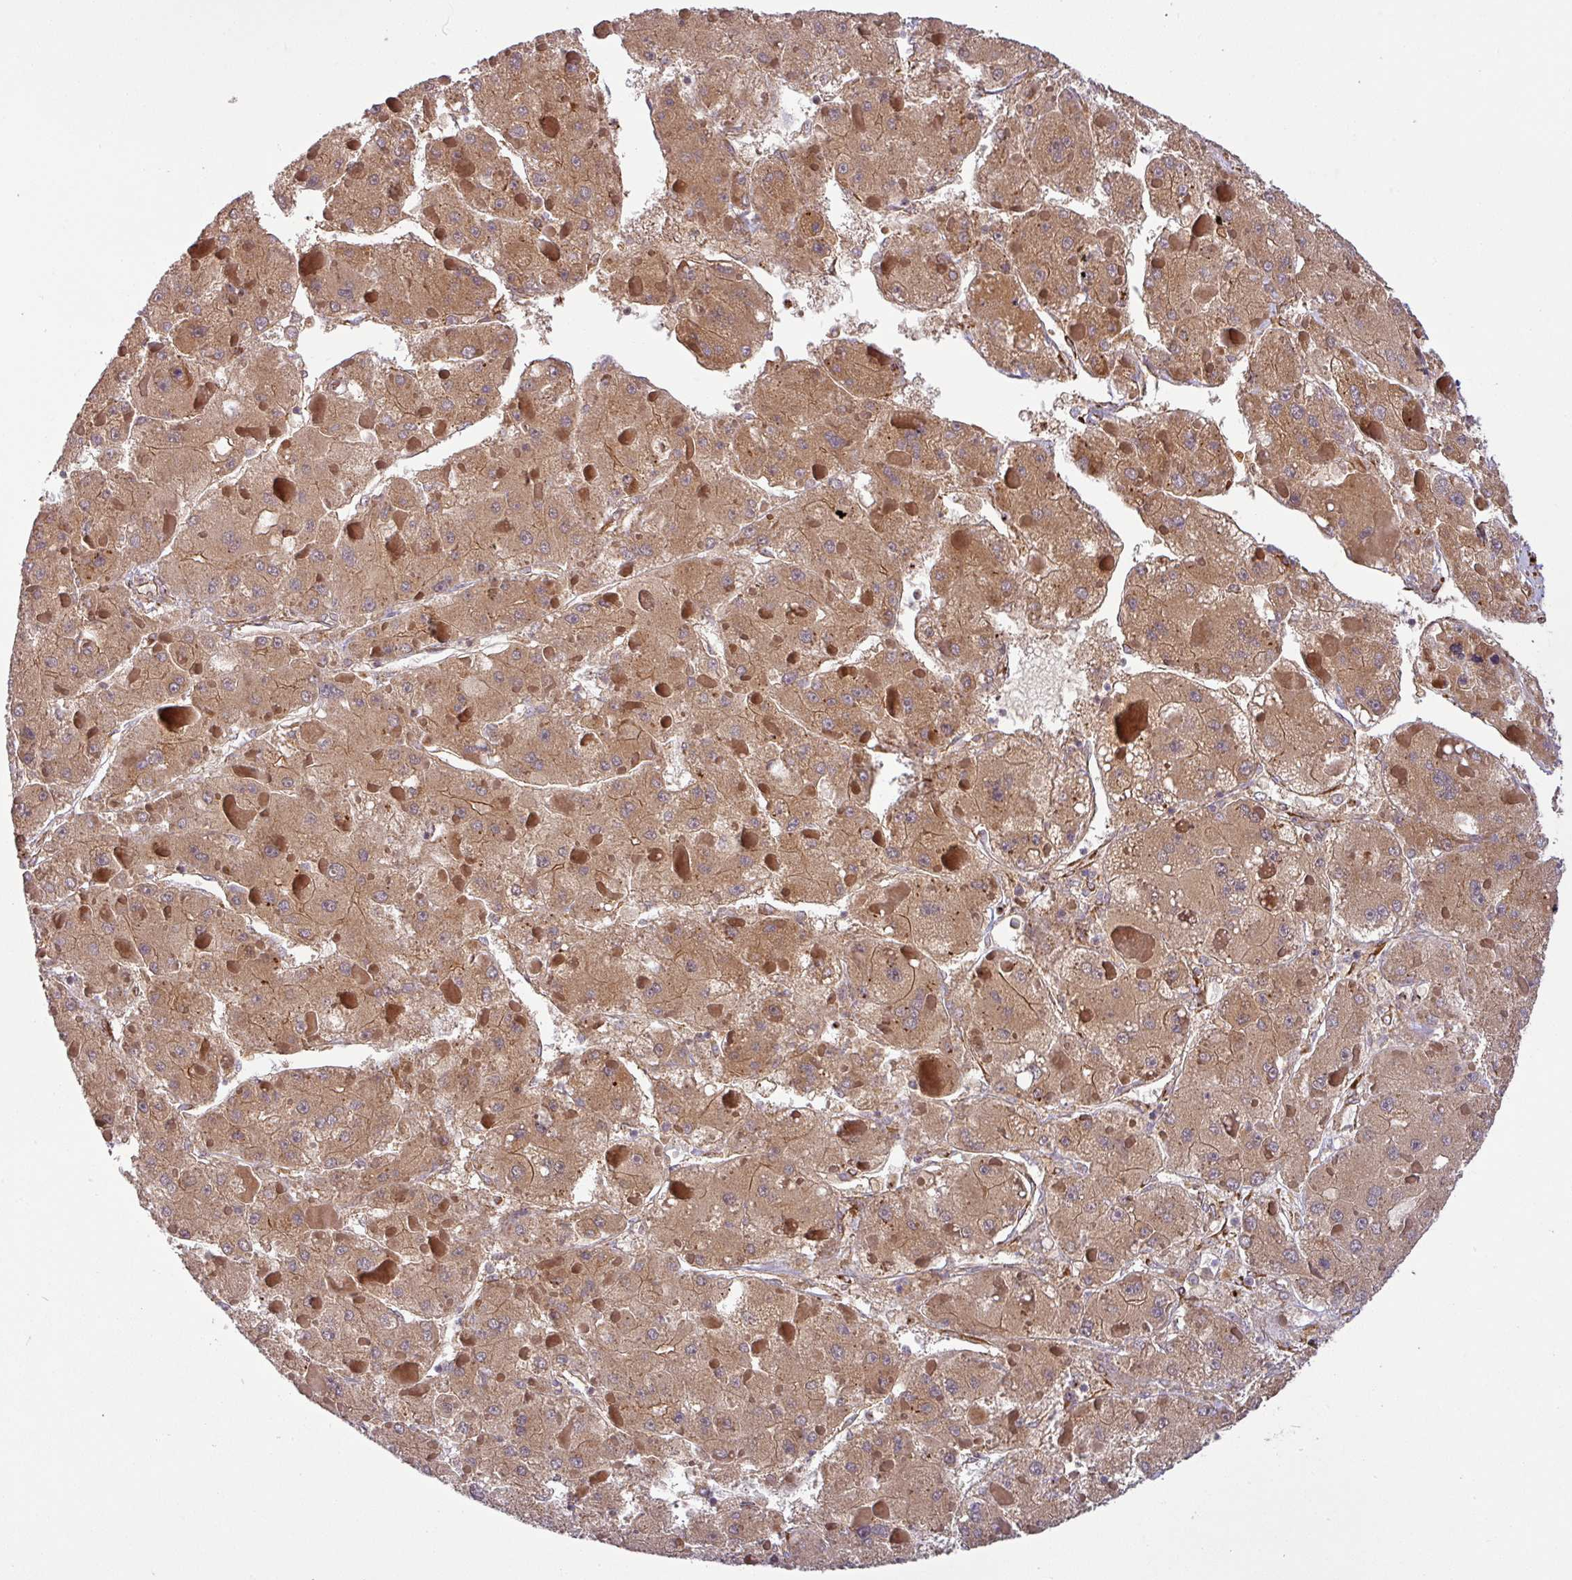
{"staining": {"intensity": "moderate", "quantity": ">75%", "location": "cytoplasmic/membranous"}, "tissue": "liver cancer", "cell_type": "Tumor cells", "image_type": "cancer", "snomed": [{"axis": "morphology", "description": "Carcinoma, Hepatocellular, NOS"}, {"axis": "topography", "description": "Liver"}], "caption": "Protein expression analysis of human liver hepatocellular carcinoma reveals moderate cytoplasmic/membranous expression in approximately >75% of tumor cells. (Brightfield microscopy of DAB IHC at high magnification).", "gene": "ART1", "patient": {"sex": "female", "age": 73}}